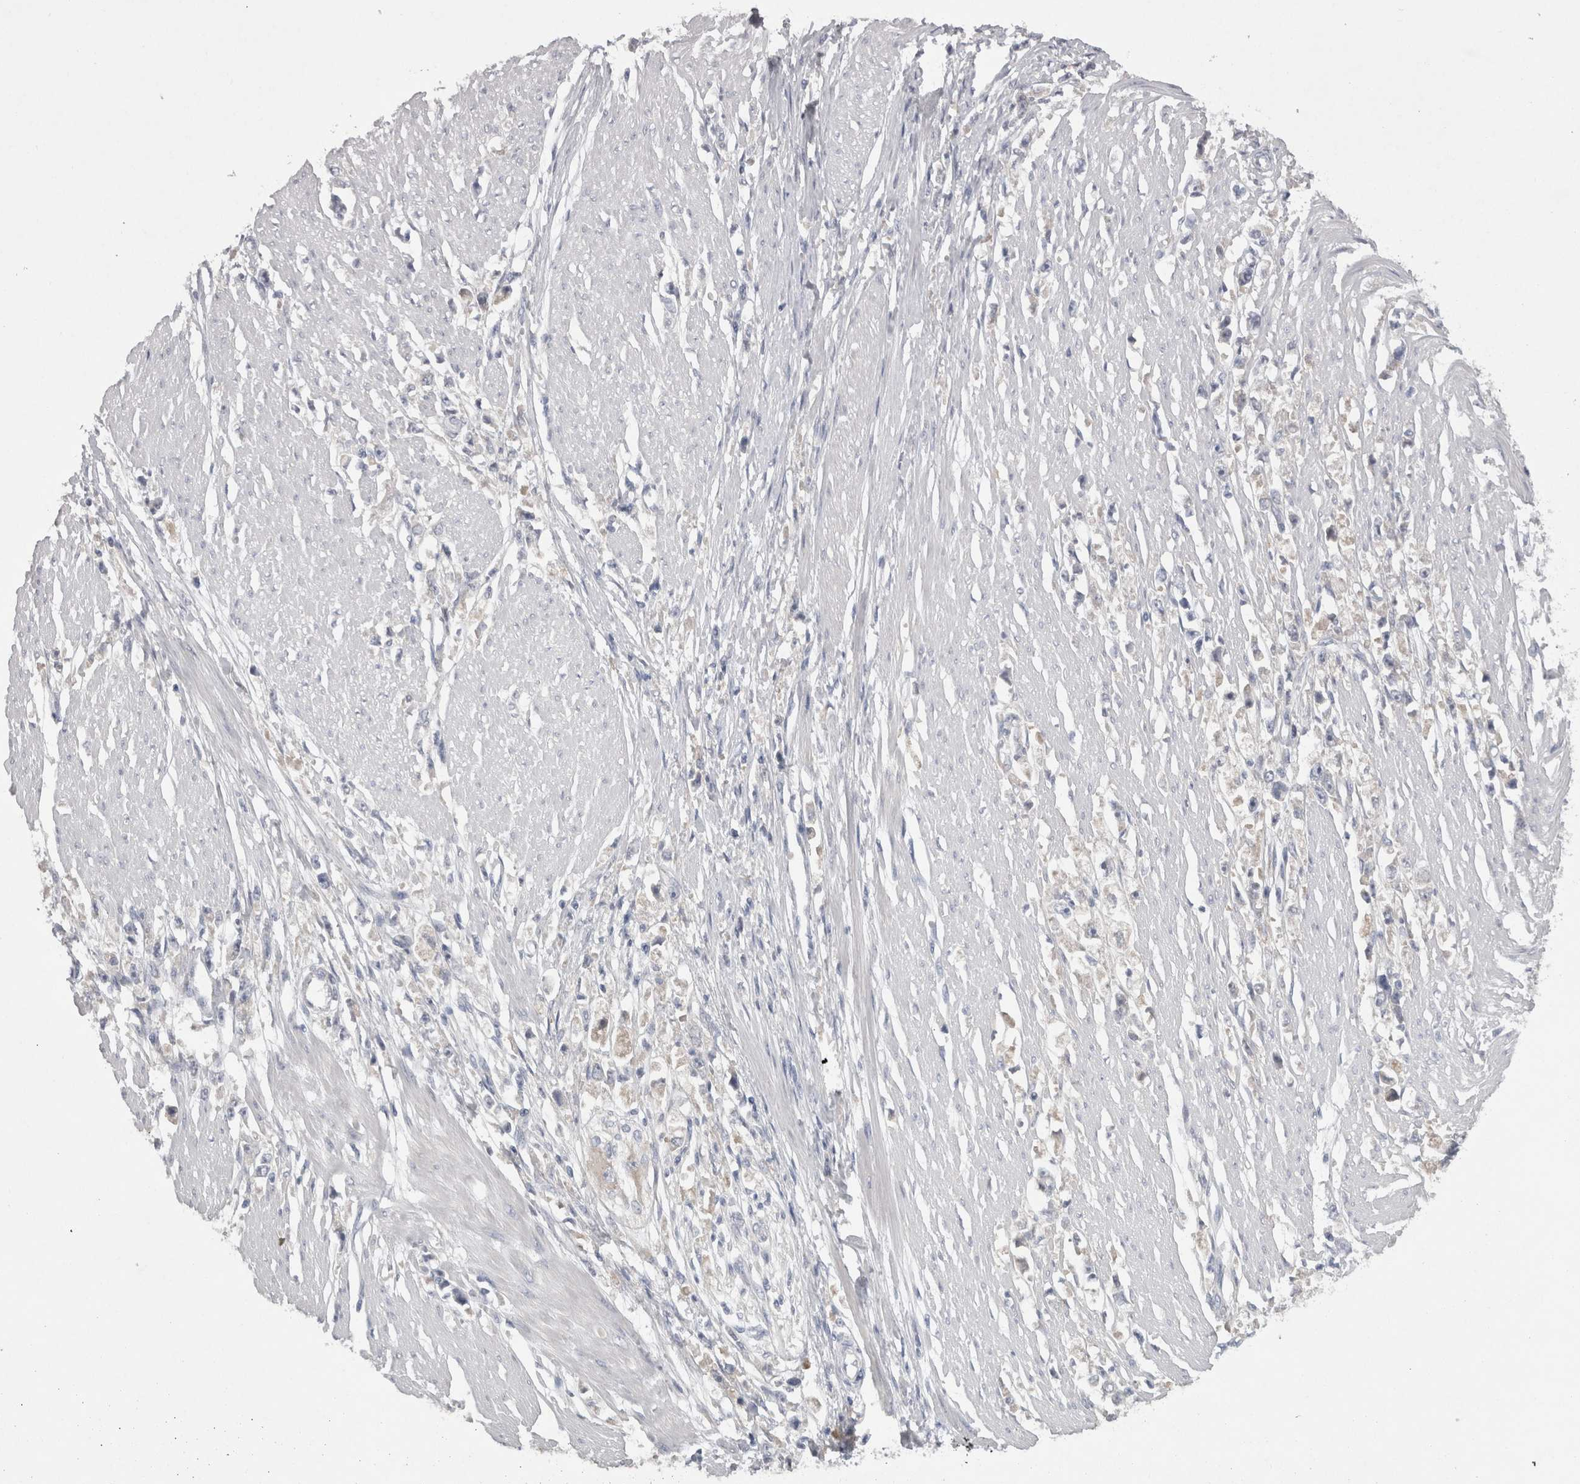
{"staining": {"intensity": "negative", "quantity": "none", "location": "none"}, "tissue": "stomach cancer", "cell_type": "Tumor cells", "image_type": "cancer", "snomed": [{"axis": "morphology", "description": "Adenocarcinoma, NOS"}, {"axis": "topography", "description": "Stomach"}], "caption": "Immunohistochemistry (IHC) micrograph of human stomach adenocarcinoma stained for a protein (brown), which reveals no expression in tumor cells. (Immunohistochemistry, brightfield microscopy, high magnification).", "gene": "LRRC40", "patient": {"sex": "female", "age": 59}}